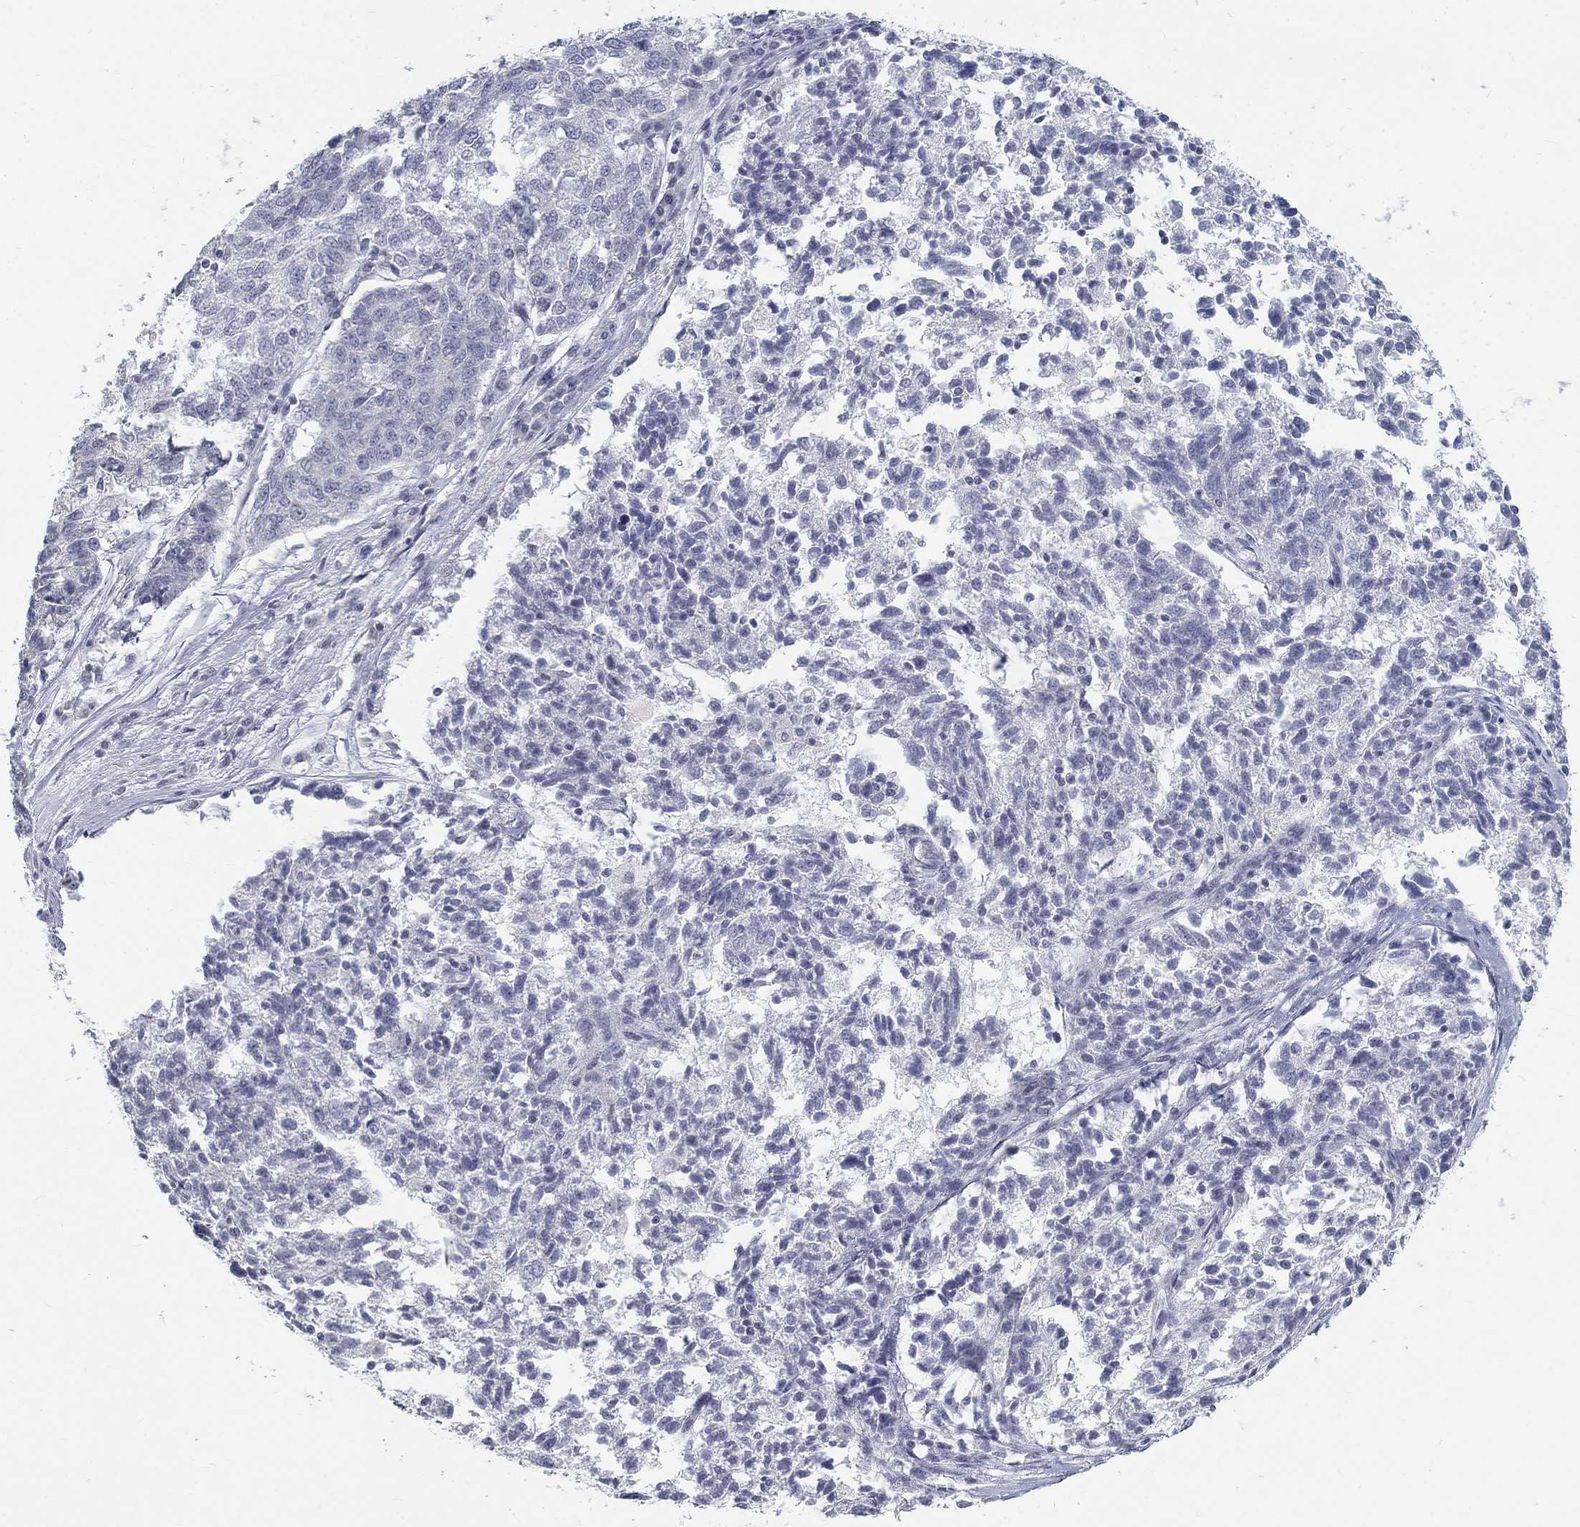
{"staining": {"intensity": "negative", "quantity": "none", "location": "none"}, "tissue": "ovarian cancer", "cell_type": "Tumor cells", "image_type": "cancer", "snomed": [{"axis": "morphology", "description": "Cystadenocarcinoma, serous, NOS"}, {"axis": "topography", "description": "Ovary"}], "caption": "Immunohistochemistry (IHC) of ovarian serous cystadenocarcinoma demonstrates no staining in tumor cells.", "gene": "ATP1A3", "patient": {"sex": "female", "age": 71}}